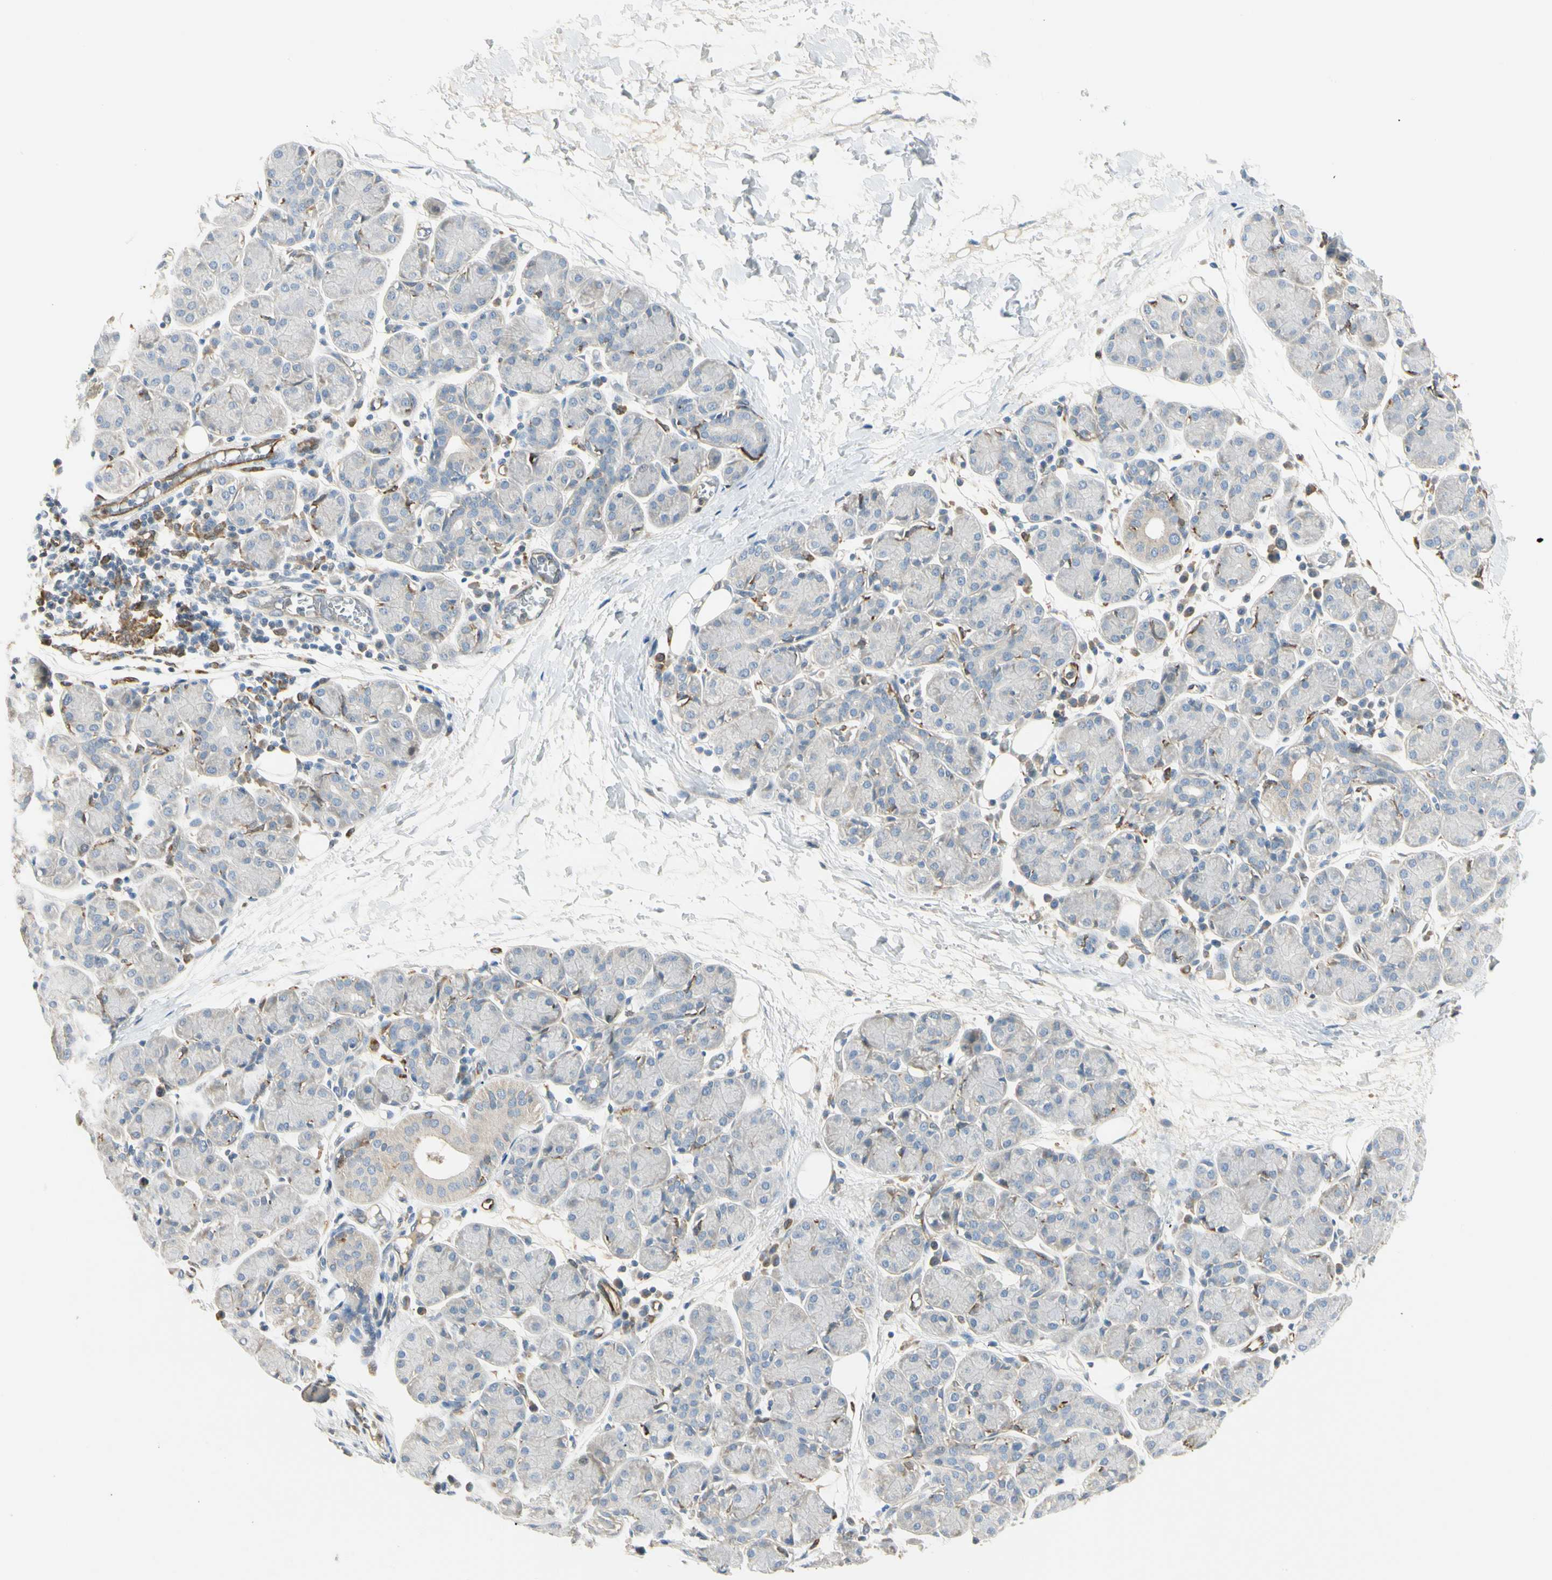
{"staining": {"intensity": "negative", "quantity": "none", "location": "none"}, "tissue": "salivary gland", "cell_type": "Glandular cells", "image_type": "normal", "snomed": [{"axis": "morphology", "description": "Normal tissue, NOS"}, {"axis": "morphology", "description": "Inflammation, NOS"}, {"axis": "topography", "description": "Lymph node"}, {"axis": "topography", "description": "Salivary gland"}], "caption": "Salivary gland was stained to show a protein in brown. There is no significant staining in glandular cells. The staining was performed using DAB (3,3'-diaminobenzidine) to visualize the protein expression in brown, while the nuclei were stained in blue with hematoxylin (Magnification: 20x).", "gene": "LPCAT2", "patient": {"sex": "male", "age": 3}}